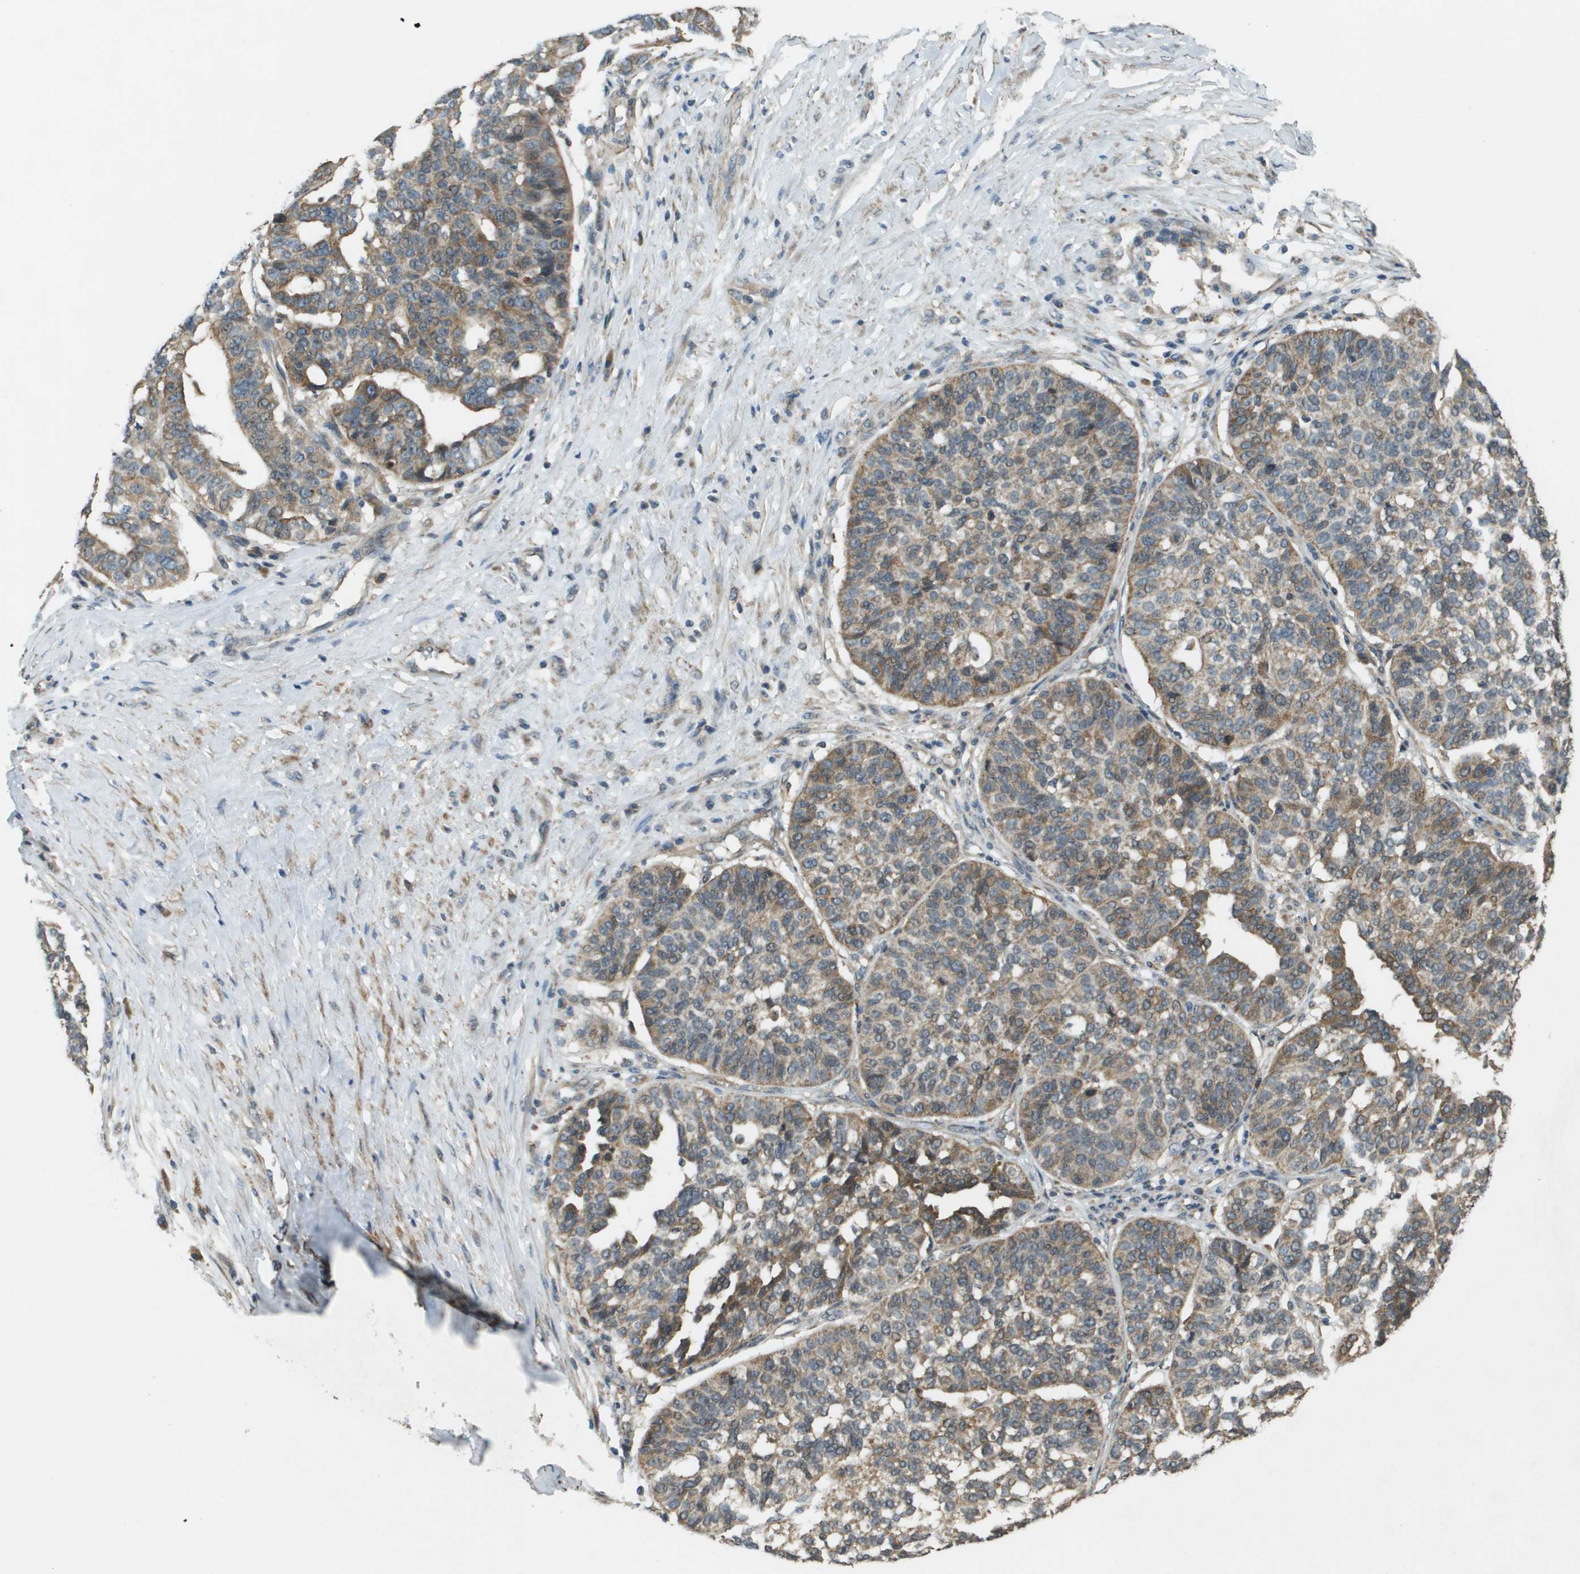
{"staining": {"intensity": "moderate", "quantity": "25%-75%", "location": "cytoplasmic/membranous"}, "tissue": "ovarian cancer", "cell_type": "Tumor cells", "image_type": "cancer", "snomed": [{"axis": "morphology", "description": "Cystadenocarcinoma, serous, NOS"}, {"axis": "topography", "description": "Ovary"}], "caption": "Immunohistochemical staining of ovarian serous cystadenocarcinoma exhibits medium levels of moderate cytoplasmic/membranous protein expression in about 25%-75% of tumor cells.", "gene": "CDKN2C", "patient": {"sex": "female", "age": 59}}